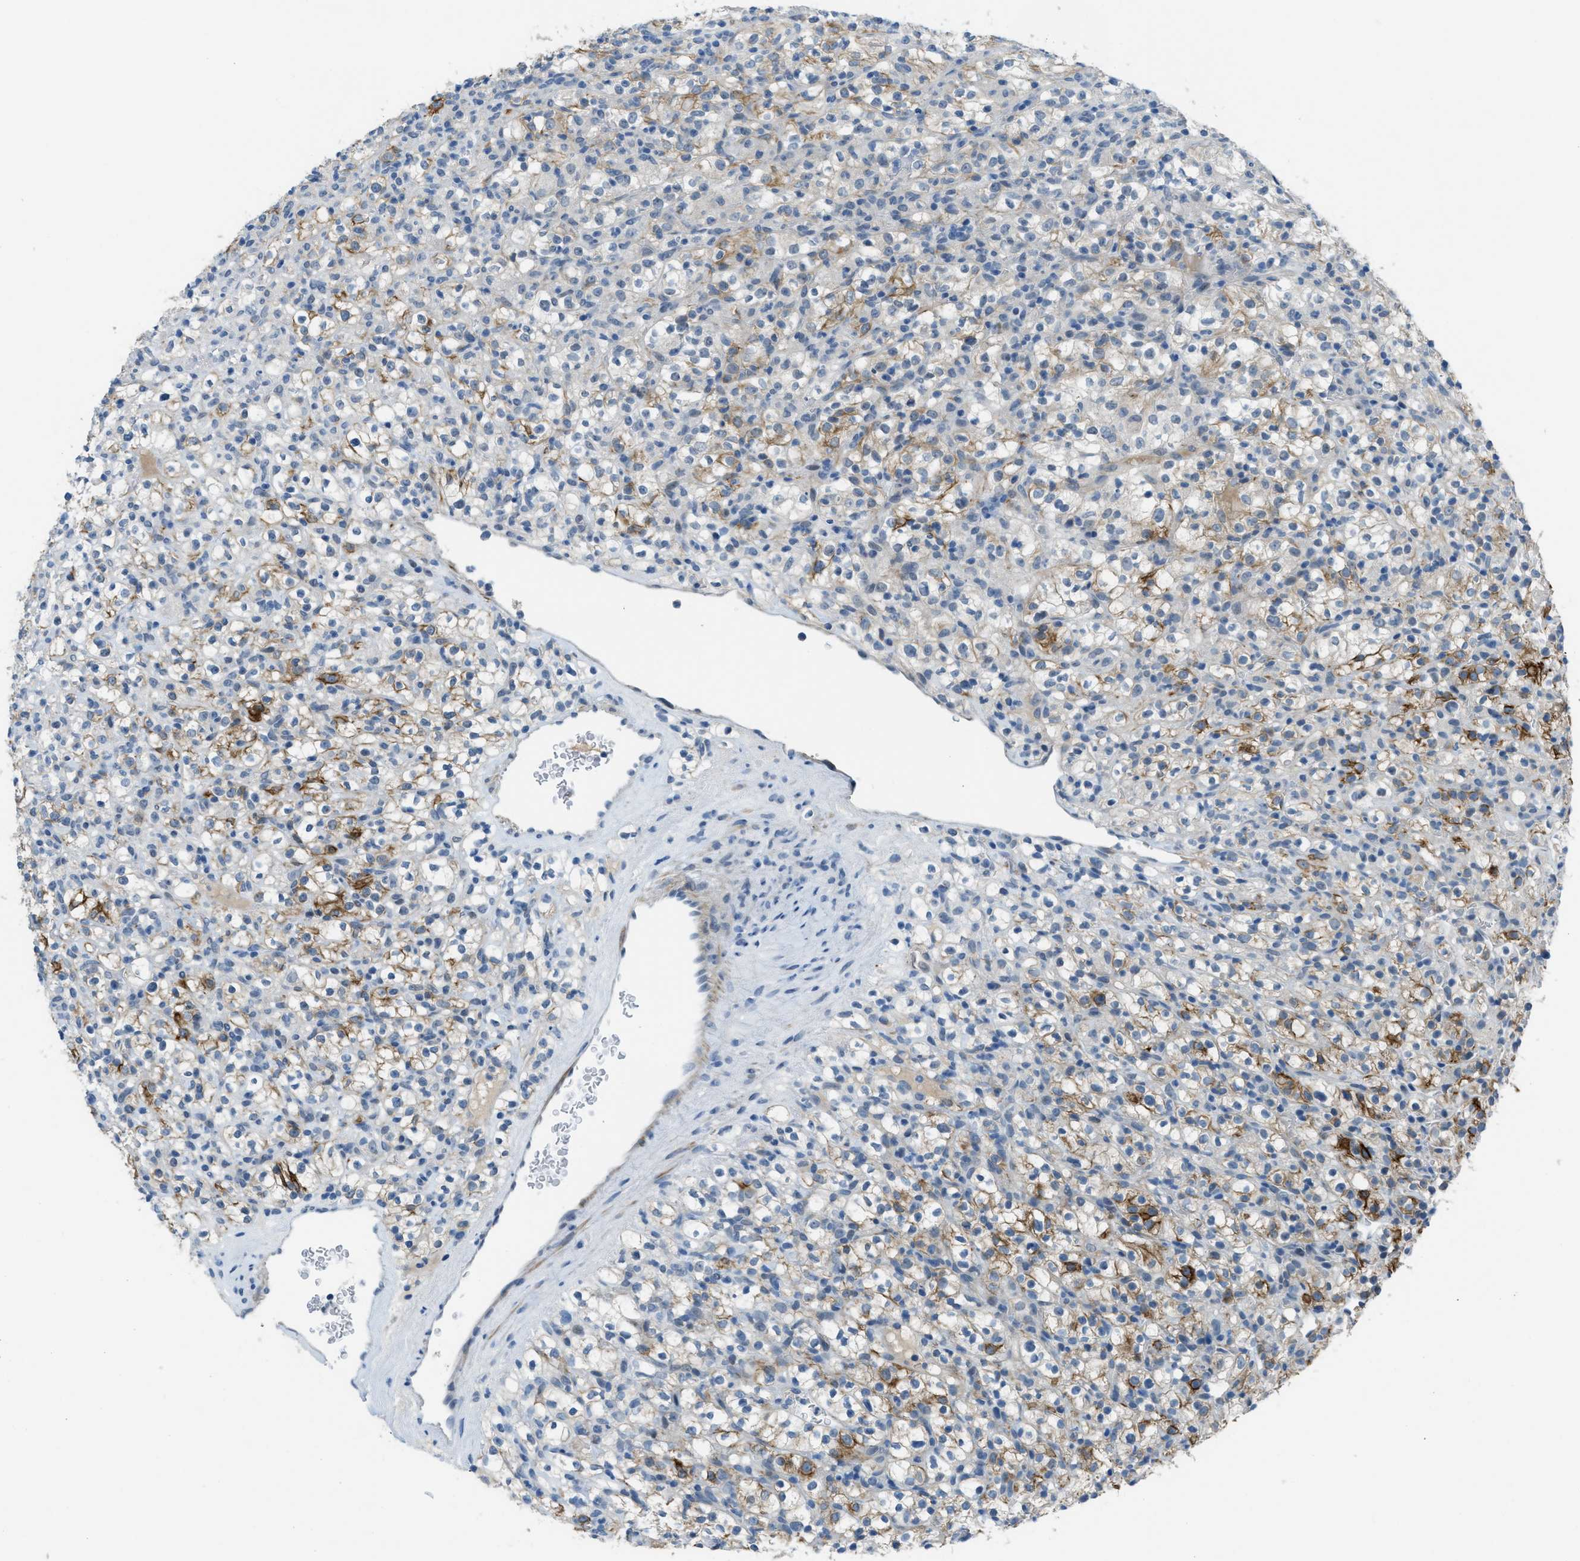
{"staining": {"intensity": "strong", "quantity": "<25%", "location": "cytoplasmic/membranous"}, "tissue": "renal cancer", "cell_type": "Tumor cells", "image_type": "cancer", "snomed": [{"axis": "morphology", "description": "Normal tissue, NOS"}, {"axis": "morphology", "description": "Adenocarcinoma, NOS"}, {"axis": "topography", "description": "Kidney"}], "caption": "Brown immunohistochemical staining in human adenocarcinoma (renal) shows strong cytoplasmic/membranous staining in about <25% of tumor cells.", "gene": "KLHL8", "patient": {"sex": "female", "age": 72}}